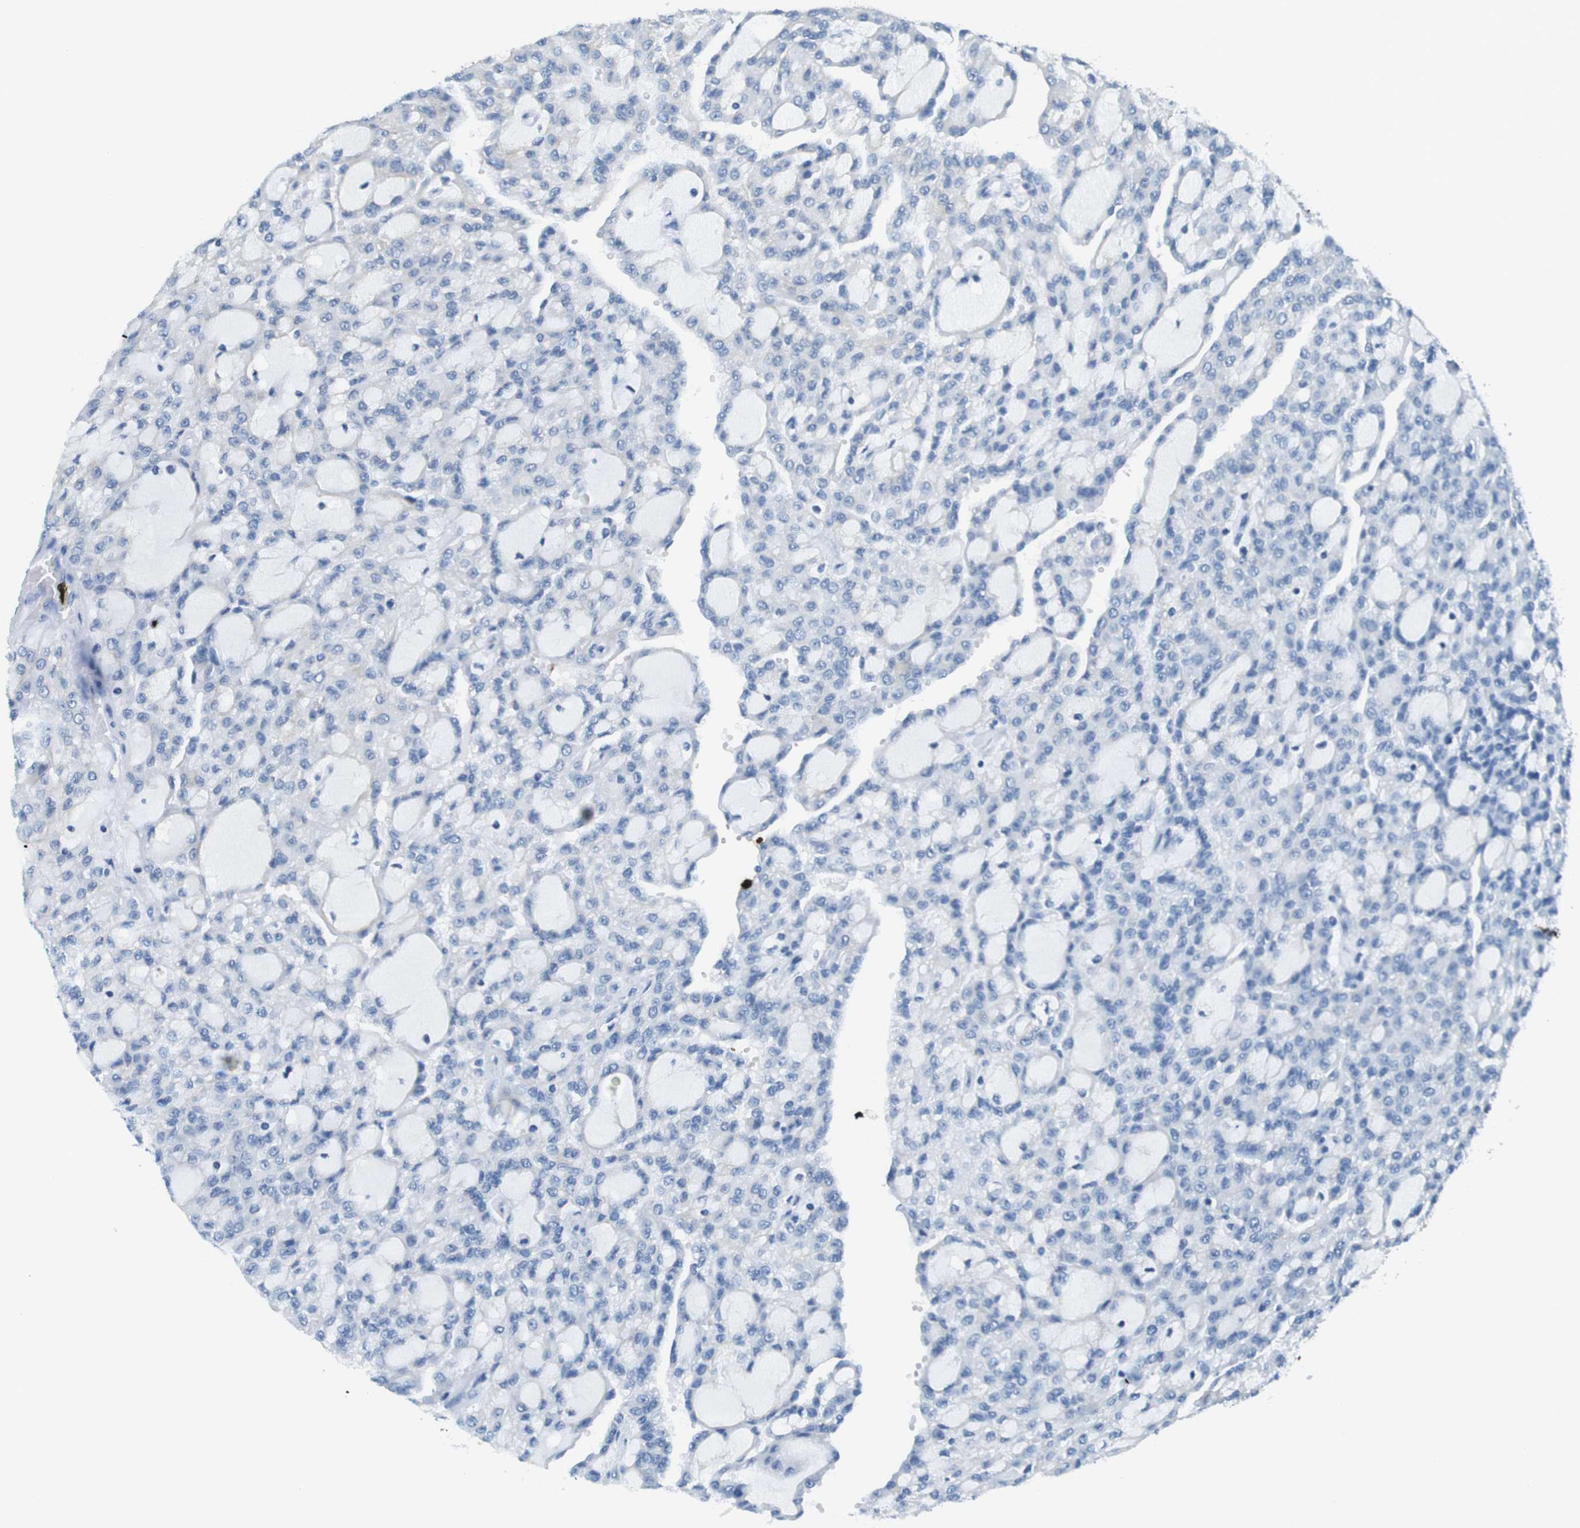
{"staining": {"intensity": "negative", "quantity": "none", "location": "none"}, "tissue": "renal cancer", "cell_type": "Tumor cells", "image_type": "cancer", "snomed": [{"axis": "morphology", "description": "Adenocarcinoma, NOS"}, {"axis": "topography", "description": "Kidney"}], "caption": "Micrograph shows no protein expression in tumor cells of adenocarcinoma (renal) tissue. The staining is performed using DAB (3,3'-diaminobenzidine) brown chromogen with nuclei counter-stained in using hematoxylin.", "gene": "MCEMP1", "patient": {"sex": "male", "age": 63}}